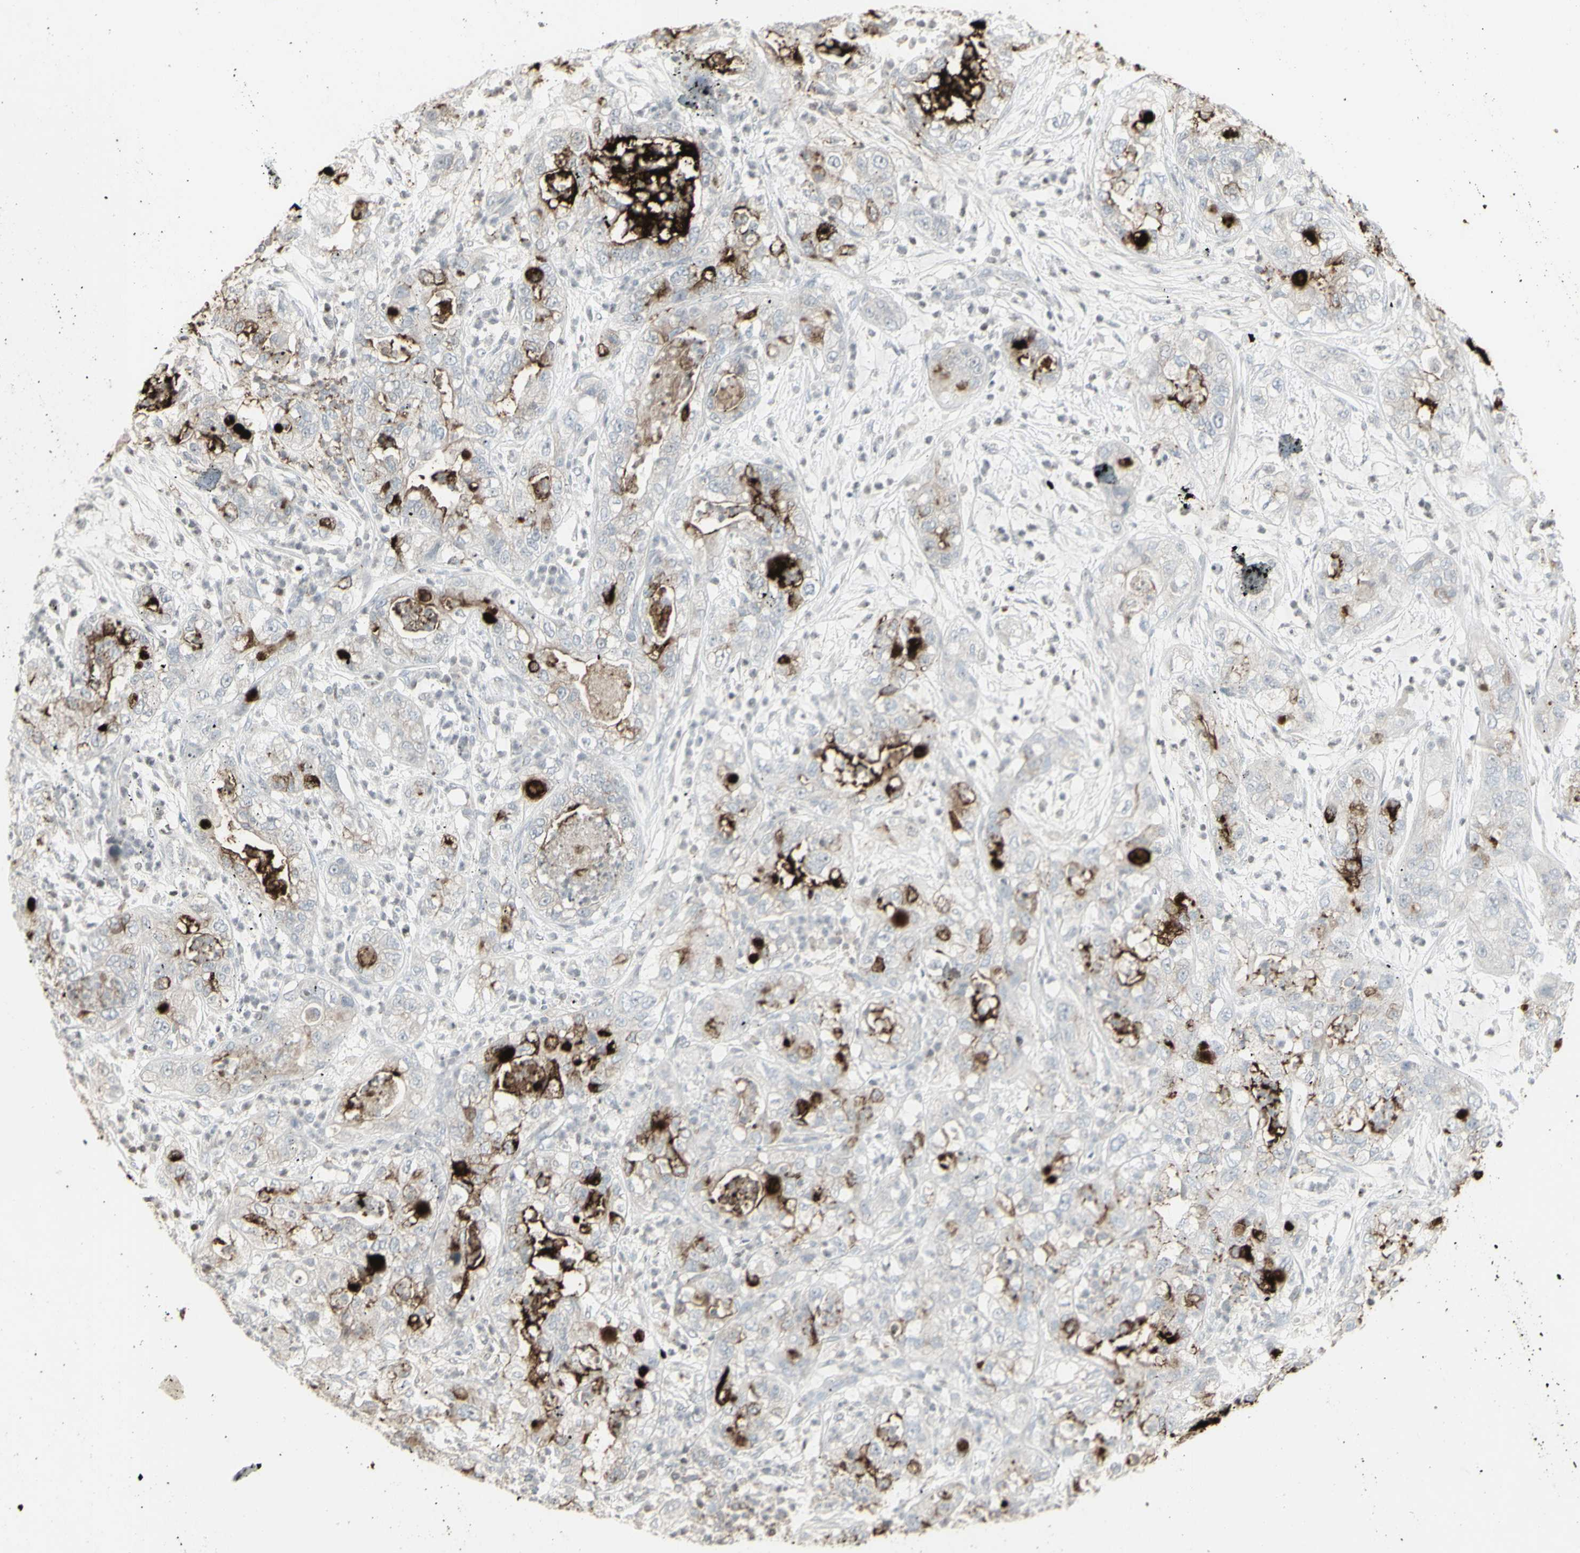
{"staining": {"intensity": "strong", "quantity": "<25%", "location": "cytoplasmic/membranous"}, "tissue": "pancreatic cancer", "cell_type": "Tumor cells", "image_type": "cancer", "snomed": [{"axis": "morphology", "description": "Adenocarcinoma, NOS"}, {"axis": "topography", "description": "Pancreas"}], "caption": "Protein staining reveals strong cytoplasmic/membranous expression in approximately <25% of tumor cells in pancreatic cancer (adenocarcinoma).", "gene": "MUC5AC", "patient": {"sex": "female", "age": 78}}